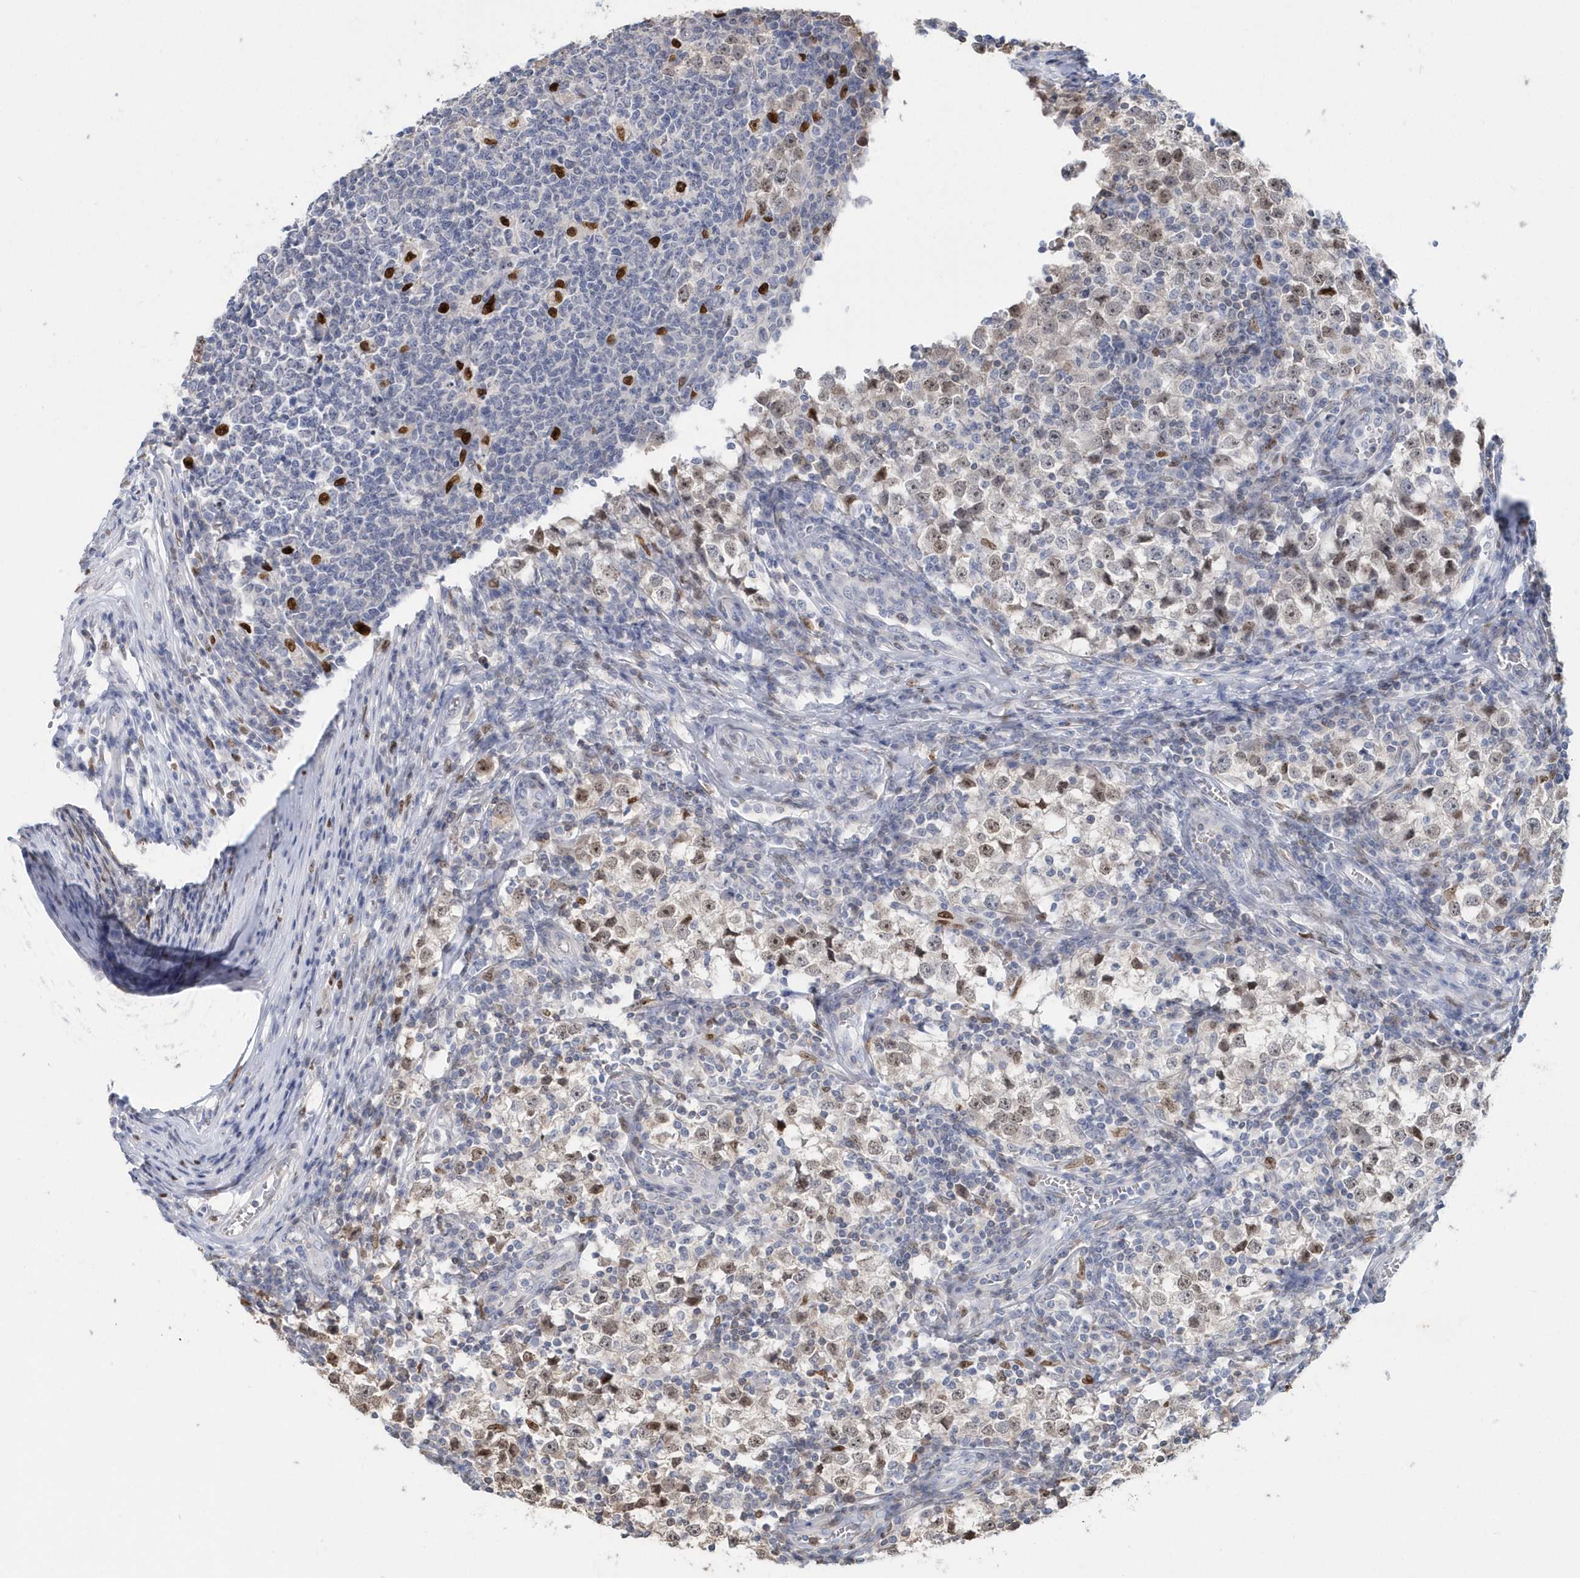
{"staining": {"intensity": "moderate", "quantity": "25%-75%", "location": "nuclear"}, "tissue": "testis cancer", "cell_type": "Tumor cells", "image_type": "cancer", "snomed": [{"axis": "morphology", "description": "Seminoma, NOS"}, {"axis": "topography", "description": "Testis"}], "caption": "The histopathology image demonstrates a brown stain indicating the presence of a protein in the nuclear of tumor cells in testis seminoma.", "gene": "MACROH2A2", "patient": {"sex": "male", "age": 65}}